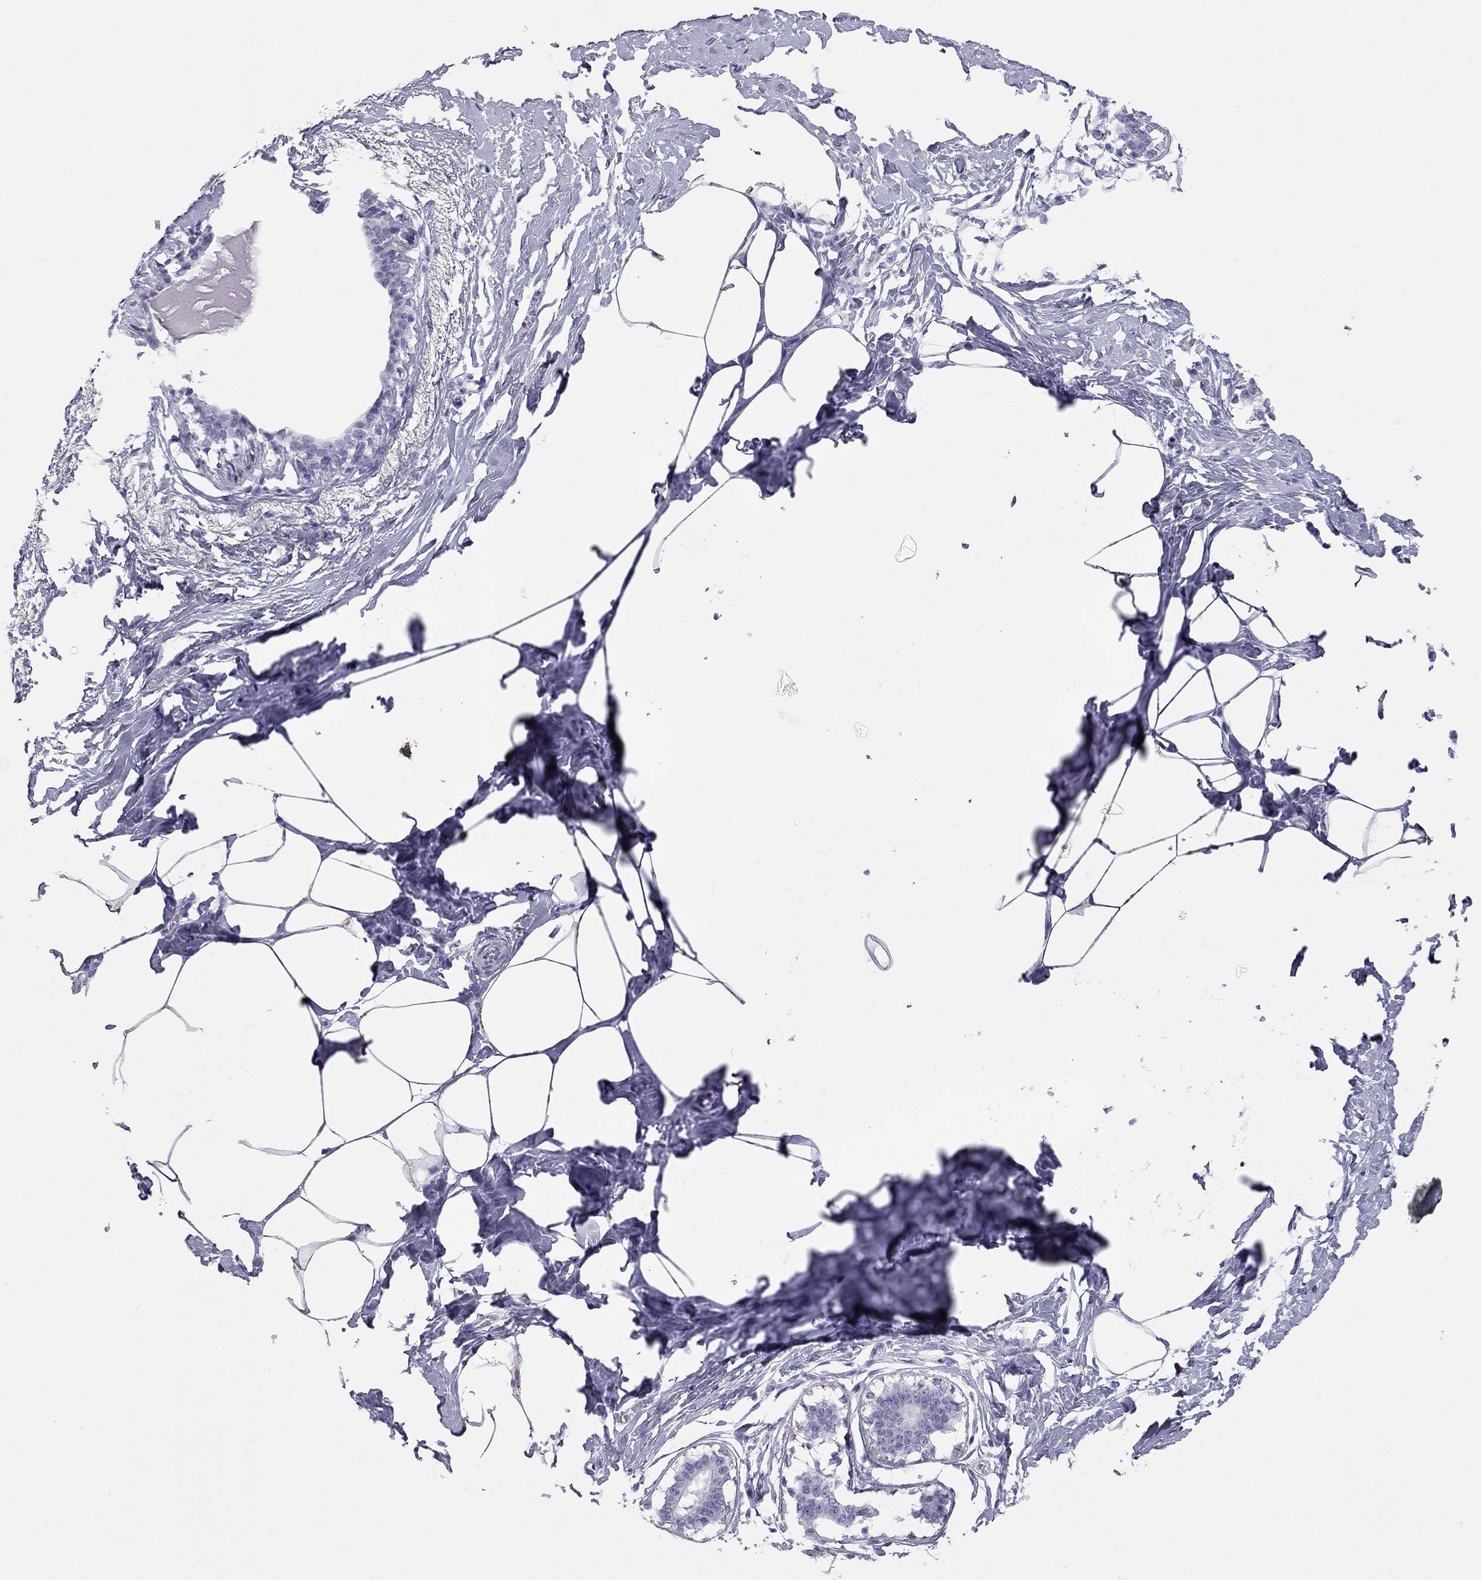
{"staining": {"intensity": "negative", "quantity": "none", "location": "none"}, "tissue": "breast", "cell_type": "Adipocytes", "image_type": "normal", "snomed": [{"axis": "morphology", "description": "Normal tissue, NOS"}, {"axis": "morphology", "description": "Lobular carcinoma, in situ"}, {"axis": "topography", "description": "Breast"}], "caption": "This is an IHC image of normal human breast. There is no expression in adipocytes.", "gene": "TRPM3", "patient": {"sex": "female", "age": 35}}